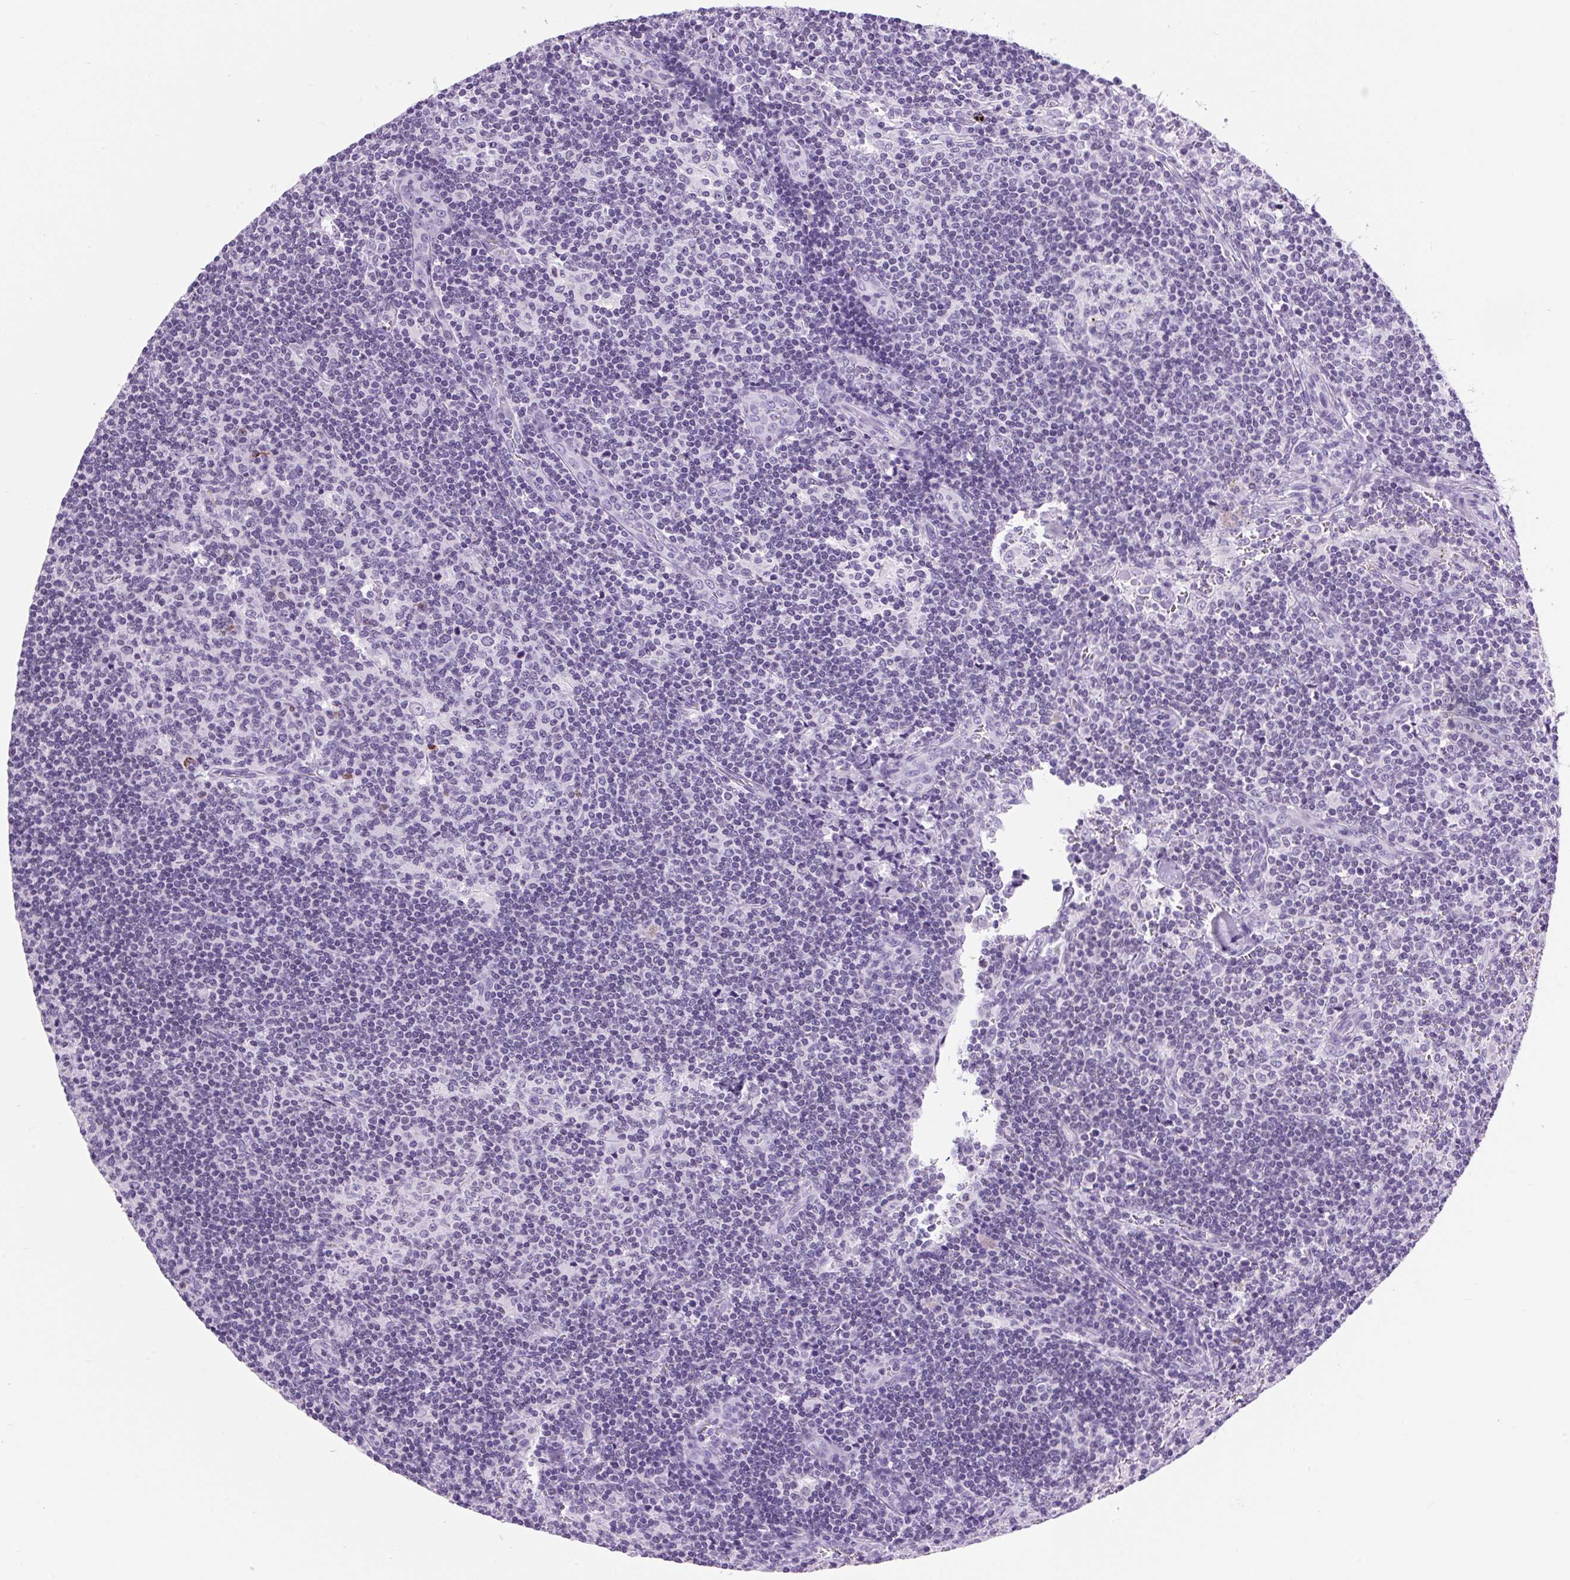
{"staining": {"intensity": "weak", "quantity": "<25%", "location": "nuclear"}, "tissue": "lymph node", "cell_type": "Germinal center cells", "image_type": "normal", "snomed": [{"axis": "morphology", "description": "Normal tissue, NOS"}, {"axis": "topography", "description": "Lymph node"}], "caption": "The photomicrograph displays no significant expression in germinal center cells of lymph node.", "gene": "VPREB1", "patient": {"sex": "female", "age": 45}}